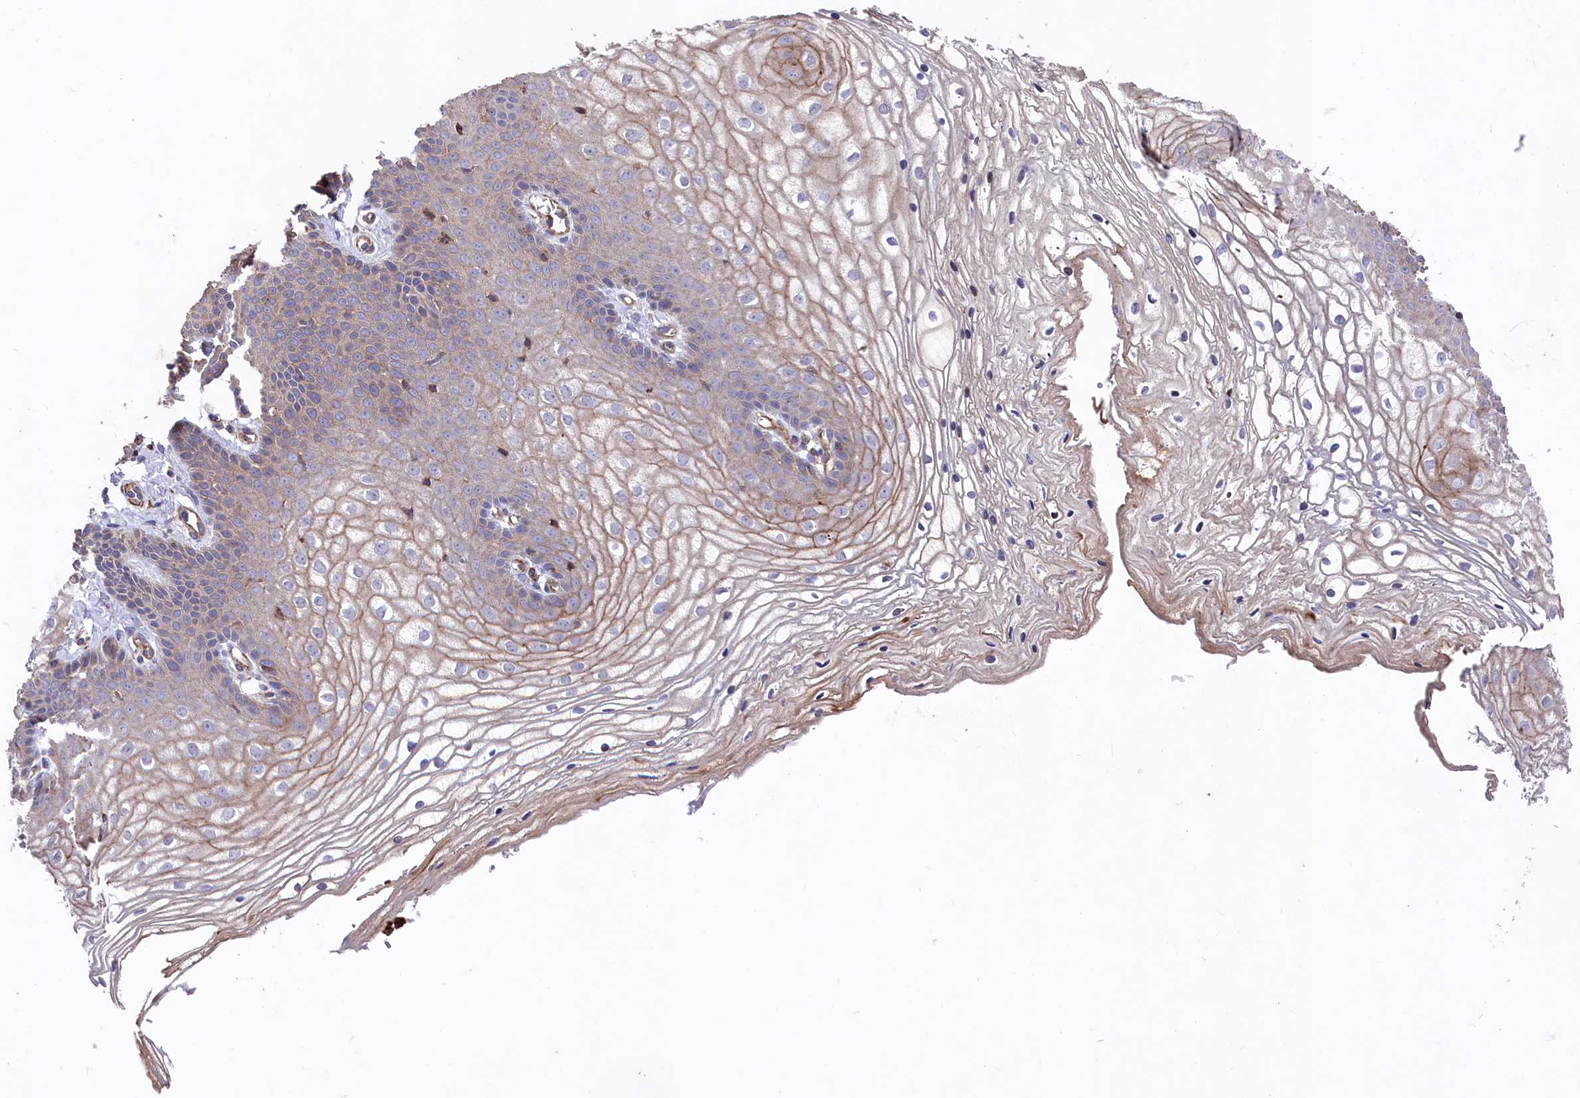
{"staining": {"intensity": "weak", "quantity": "<25%", "location": "cytoplasmic/membranous"}, "tissue": "vagina", "cell_type": "Squamous epithelial cells", "image_type": "normal", "snomed": [{"axis": "morphology", "description": "Normal tissue, NOS"}, {"axis": "topography", "description": "Vagina"}], "caption": "DAB immunohistochemical staining of benign vagina reveals no significant expression in squamous epithelial cells.", "gene": "RAPSN", "patient": {"sex": "female", "age": 68}}